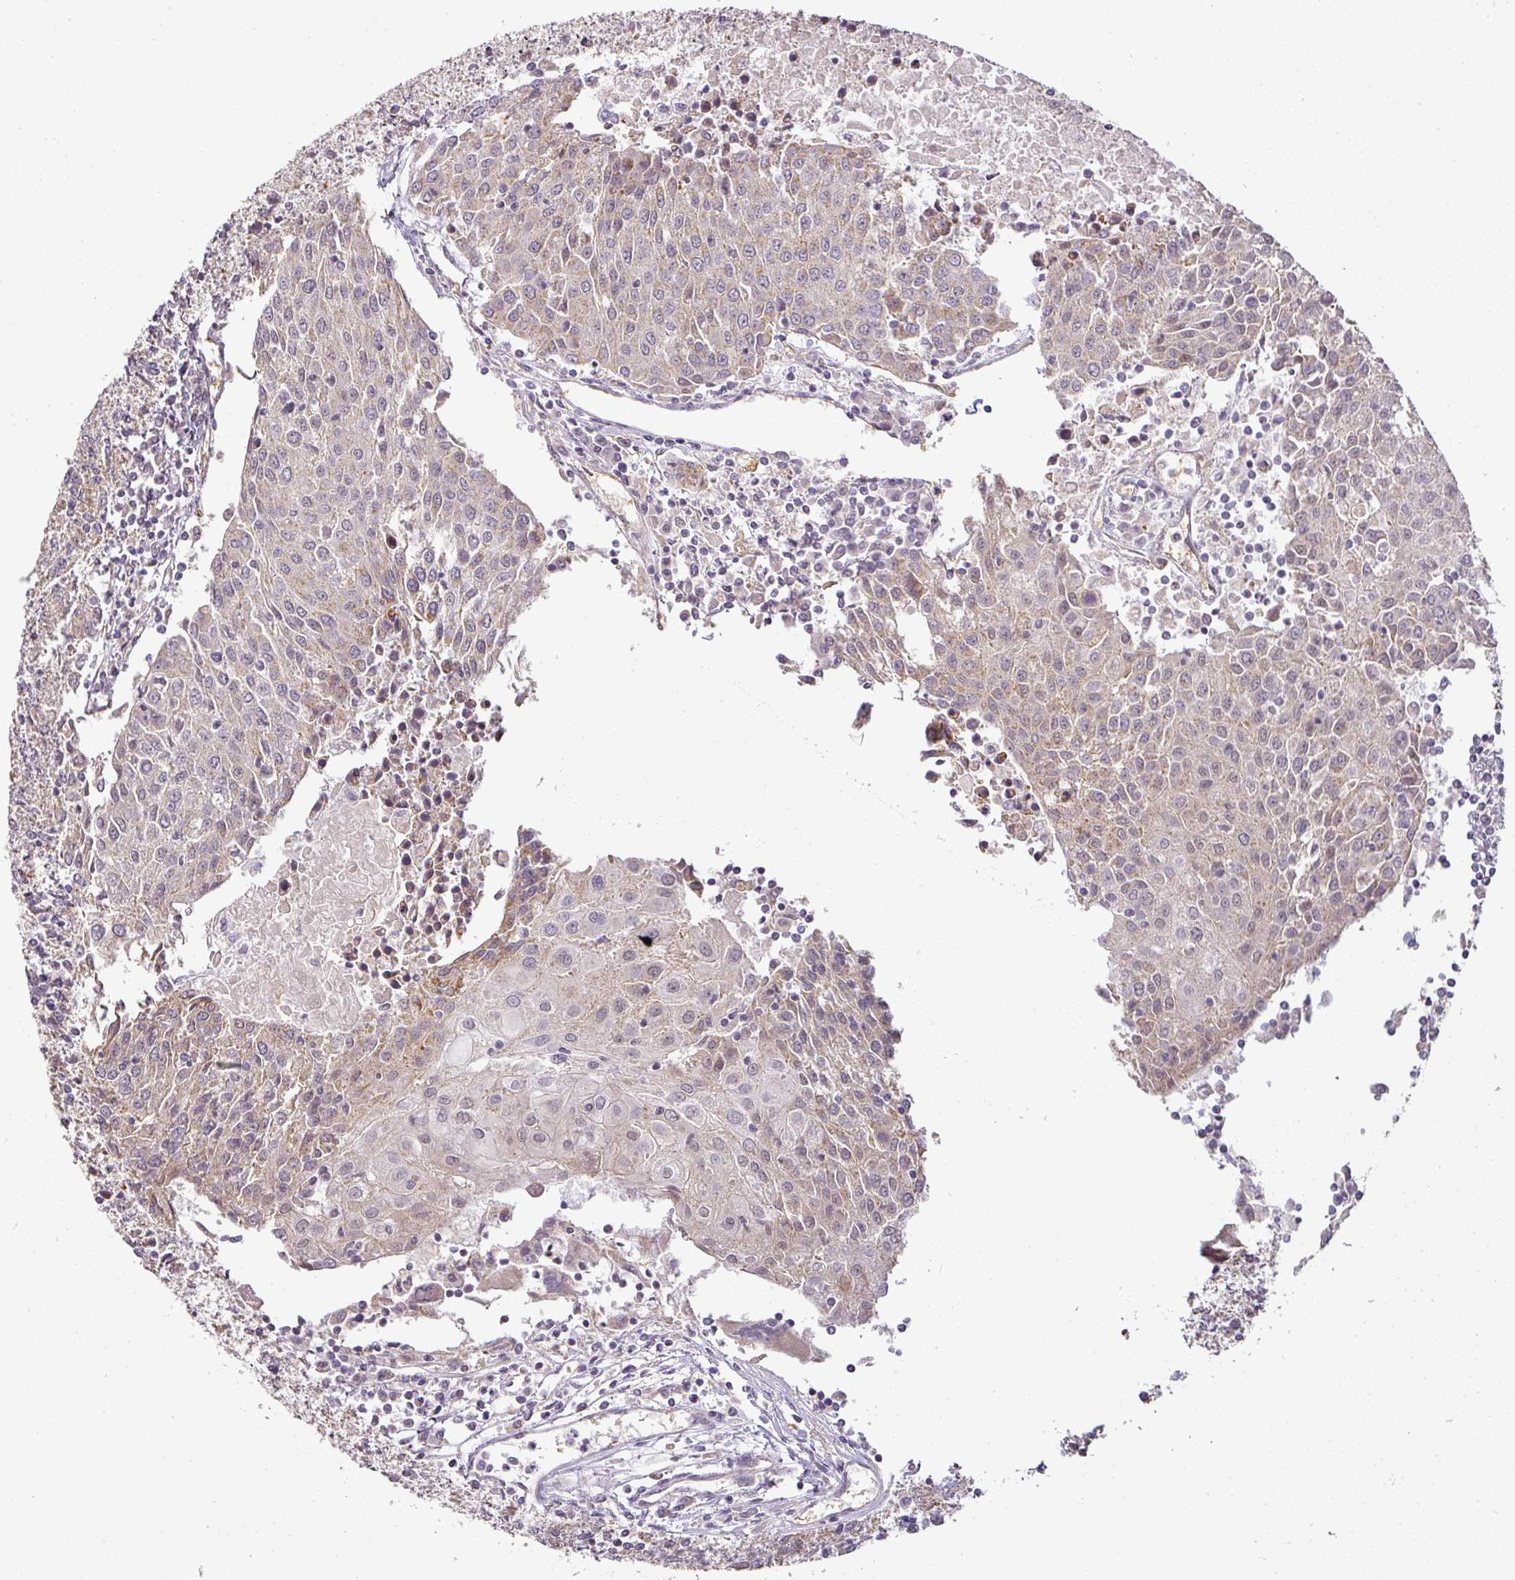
{"staining": {"intensity": "weak", "quantity": ">75%", "location": "cytoplasmic/membranous"}, "tissue": "urothelial cancer", "cell_type": "Tumor cells", "image_type": "cancer", "snomed": [{"axis": "morphology", "description": "Urothelial carcinoma, High grade"}, {"axis": "topography", "description": "Urinary bladder"}], "caption": "This is a histology image of immunohistochemistry (IHC) staining of high-grade urothelial carcinoma, which shows weak expression in the cytoplasmic/membranous of tumor cells.", "gene": "MYOM2", "patient": {"sex": "female", "age": 85}}